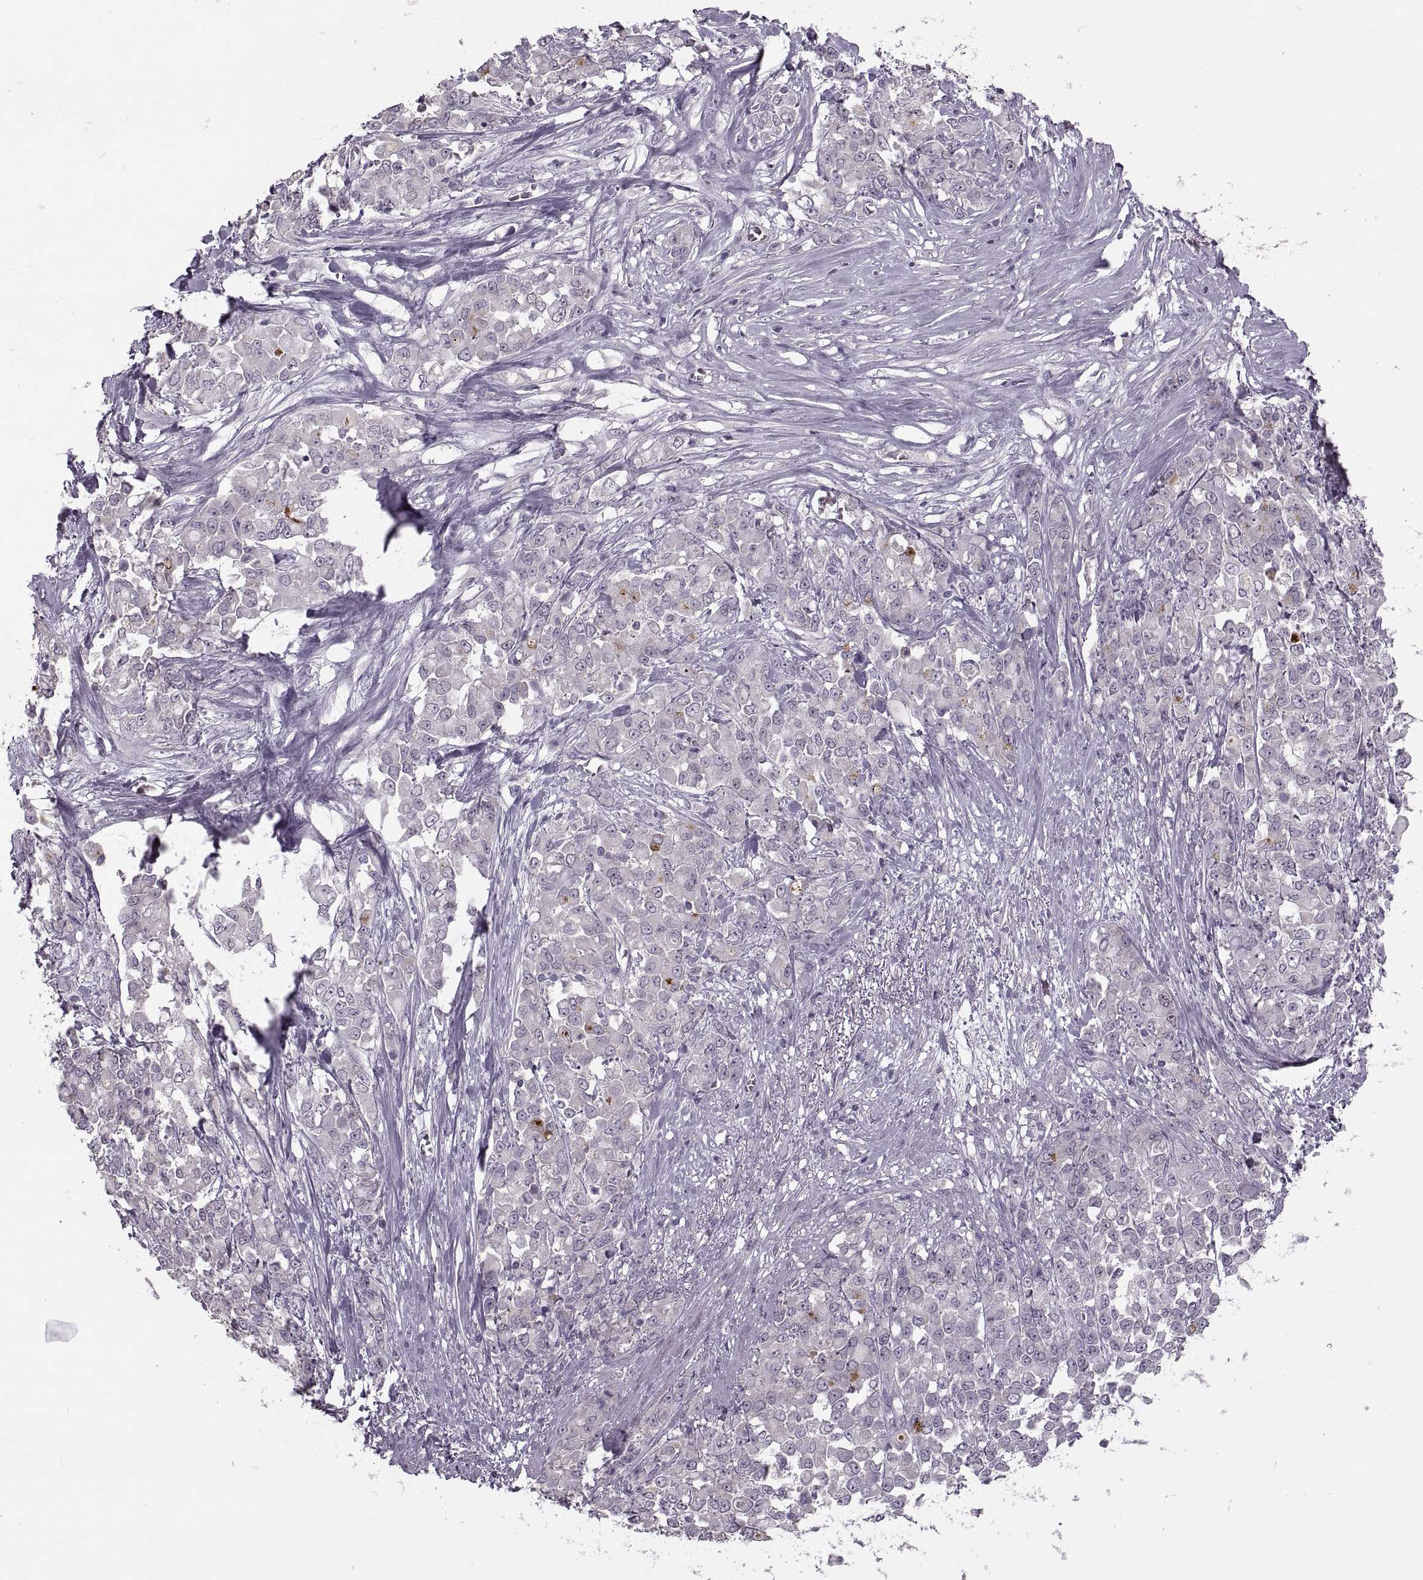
{"staining": {"intensity": "negative", "quantity": "none", "location": "none"}, "tissue": "stomach cancer", "cell_type": "Tumor cells", "image_type": "cancer", "snomed": [{"axis": "morphology", "description": "Adenocarcinoma, NOS"}, {"axis": "topography", "description": "Stomach"}], "caption": "Tumor cells are negative for brown protein staining in adenocarcinoma (stomach). Brightfield microscopy of IHC stained with DAB (3,3'-diaminobenzidine) (brown) and hematoxylin (blue), captured at high magnification.", "gene": "CACNA1F", "patient": {"sex": "female", "age": 76}}